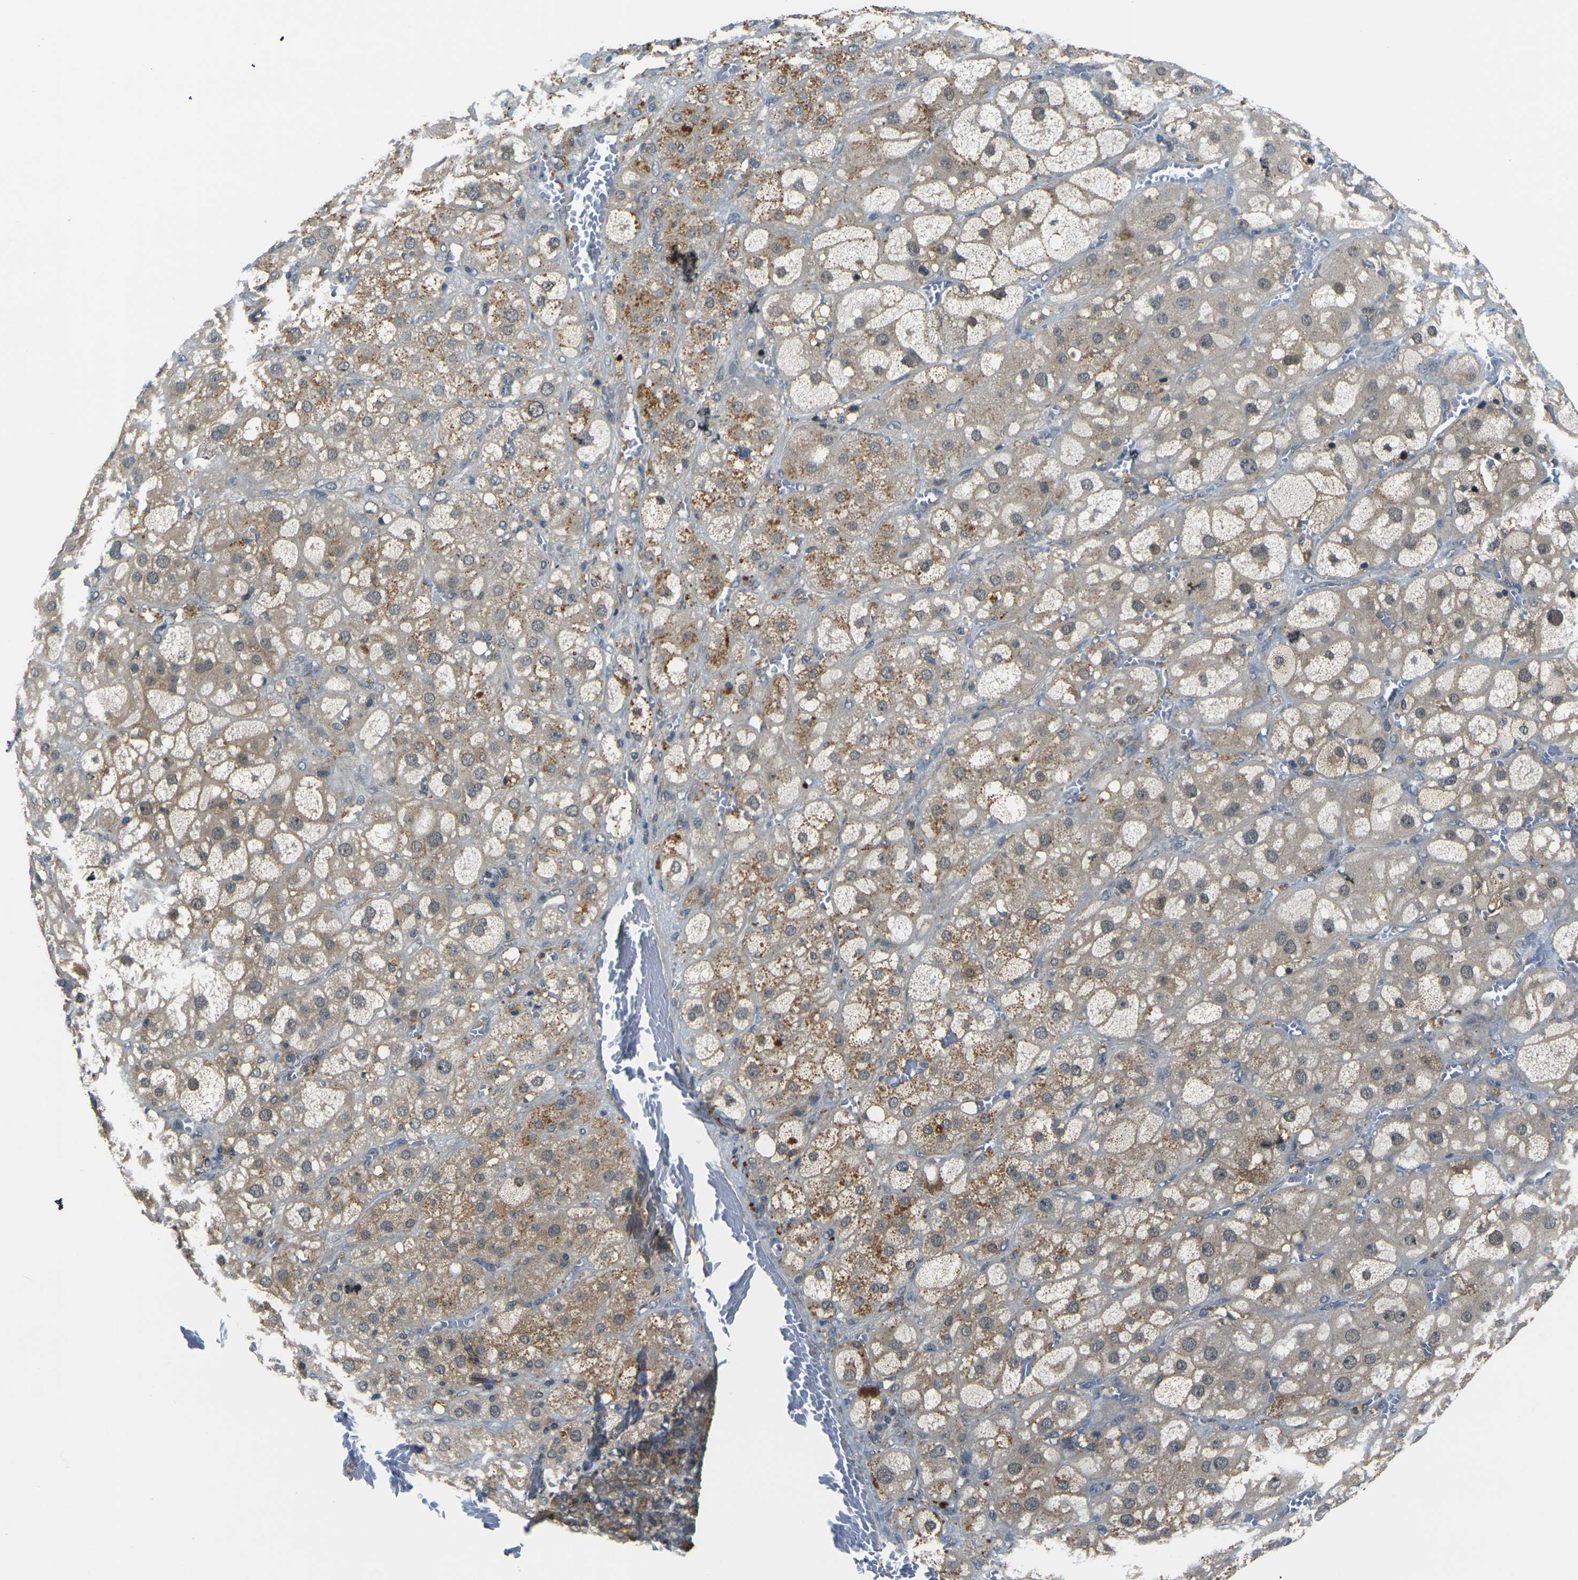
{"staining": {"intensity": "moderate", "quantity": "25%-75%", "location": "cytoplasmic/membranous"}, "tissue": "adrenal gland", "cell_type": "Glandular cells", "image_type": "normal", "snomed": [{"axis": "morphology", "description": "Normal tissue, NOS"}, {"axis": "topography", "description": "Adrenal gland"}], "caption": "Adrenal gland stained for a protein displays moderate cytoplasmic/membranous positivity in glandular cells. (brown staining indicates protein expression, while blue staining denotes nuclei).", "gene": "PIGL", "patient": {"sex": "female", "age": 47}}